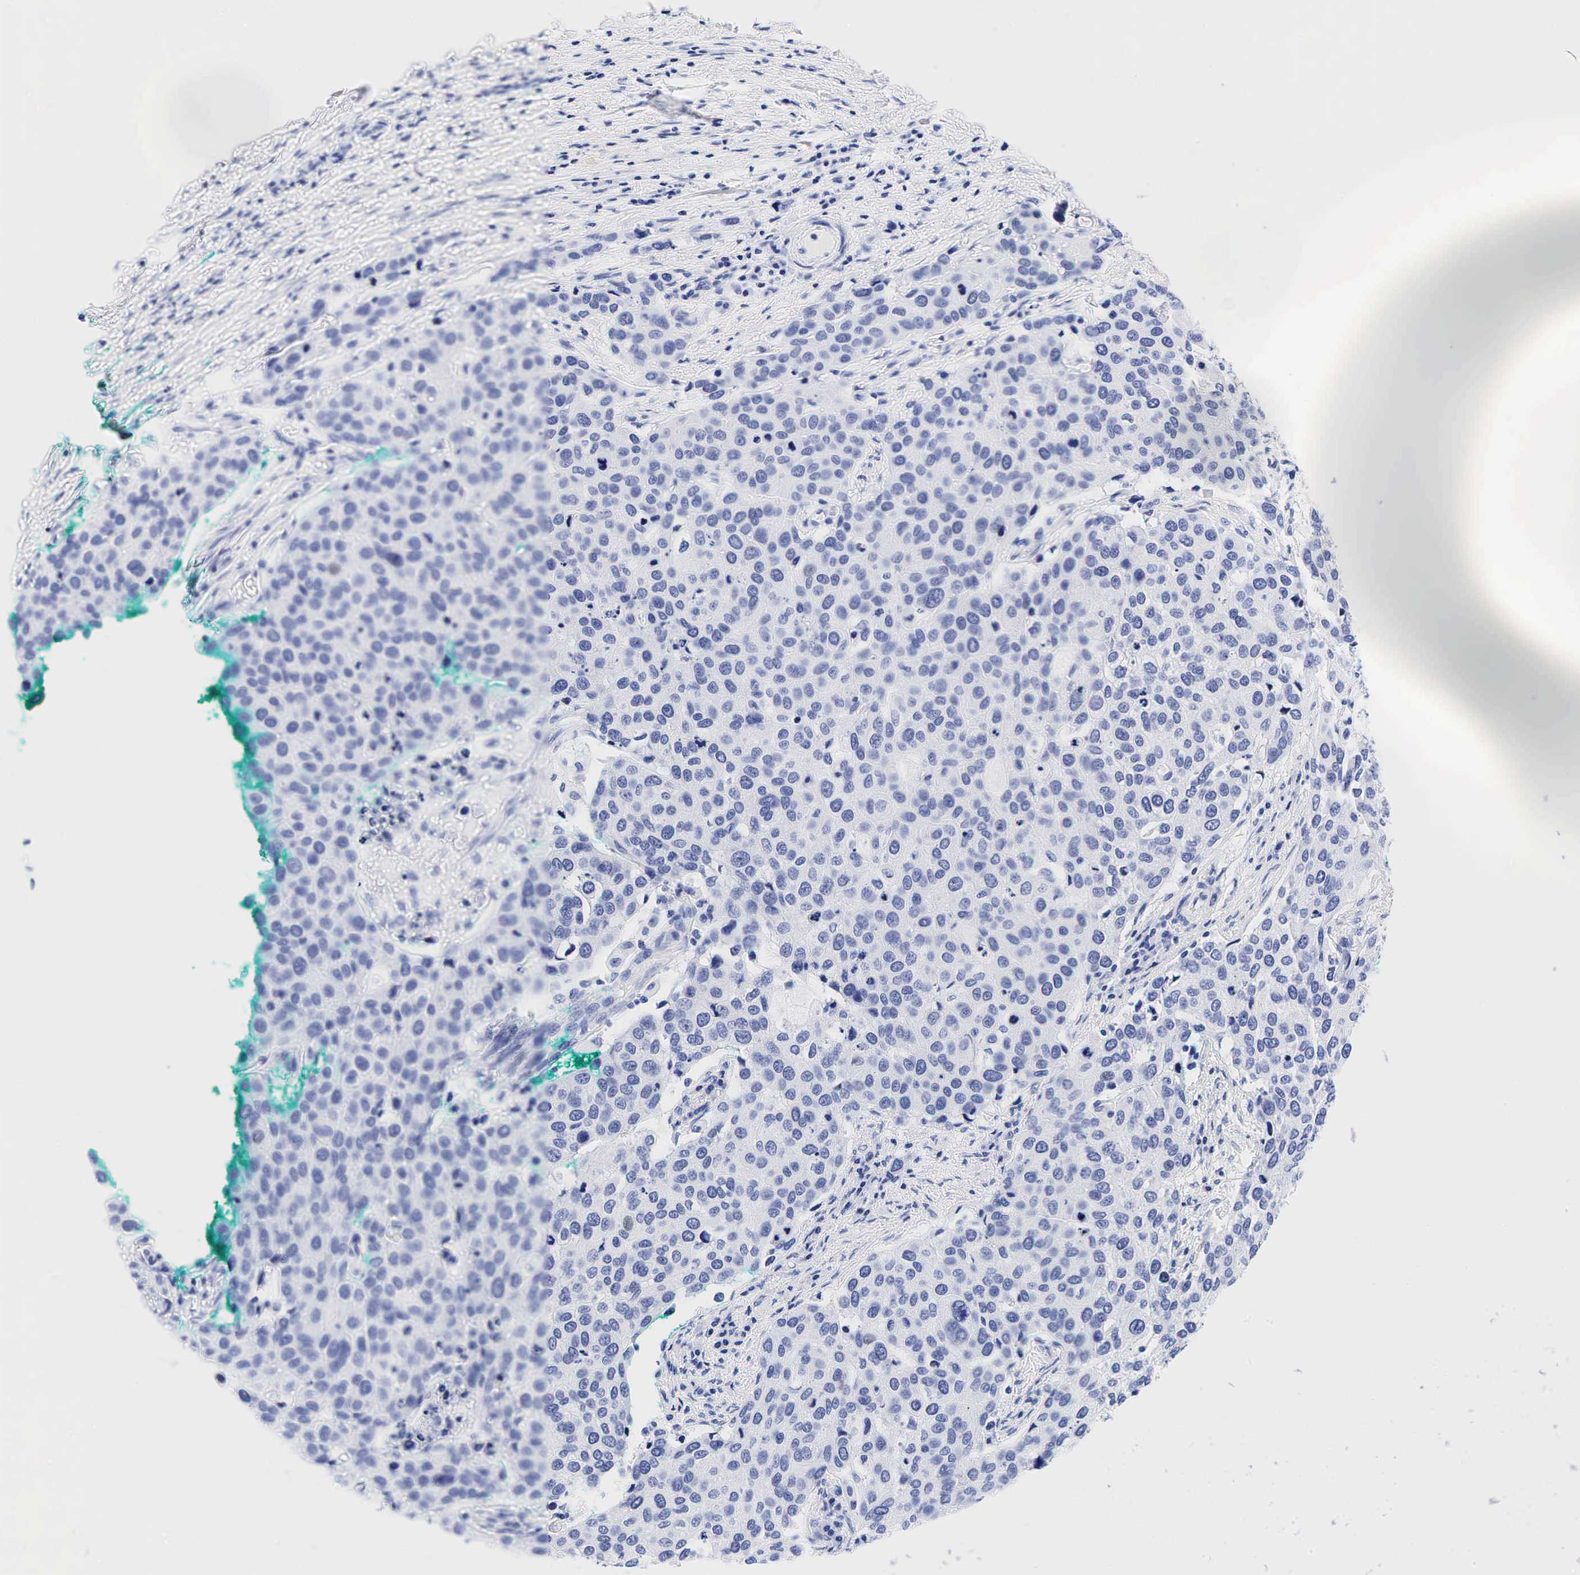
{"staining": {"intensity": "weak", "quantity": "<25%", "location": "nuclear"}, "tissue": "cervical cancer", "cell_type": "Tumor cells", "image_type": "cancer", "snomed": [{"axis": "morphology", "description": "Squamous cell carcinoma, NOS"}, {"axis": "topography", "description": "Cervix"}], "caption": "This is an IHC histopathology image of cervical cancer (squamous cell carcinoma). There is no positivity in tumor cells.", "gene": "ESR1", "patient": {"sex": "female", "age": 54}}